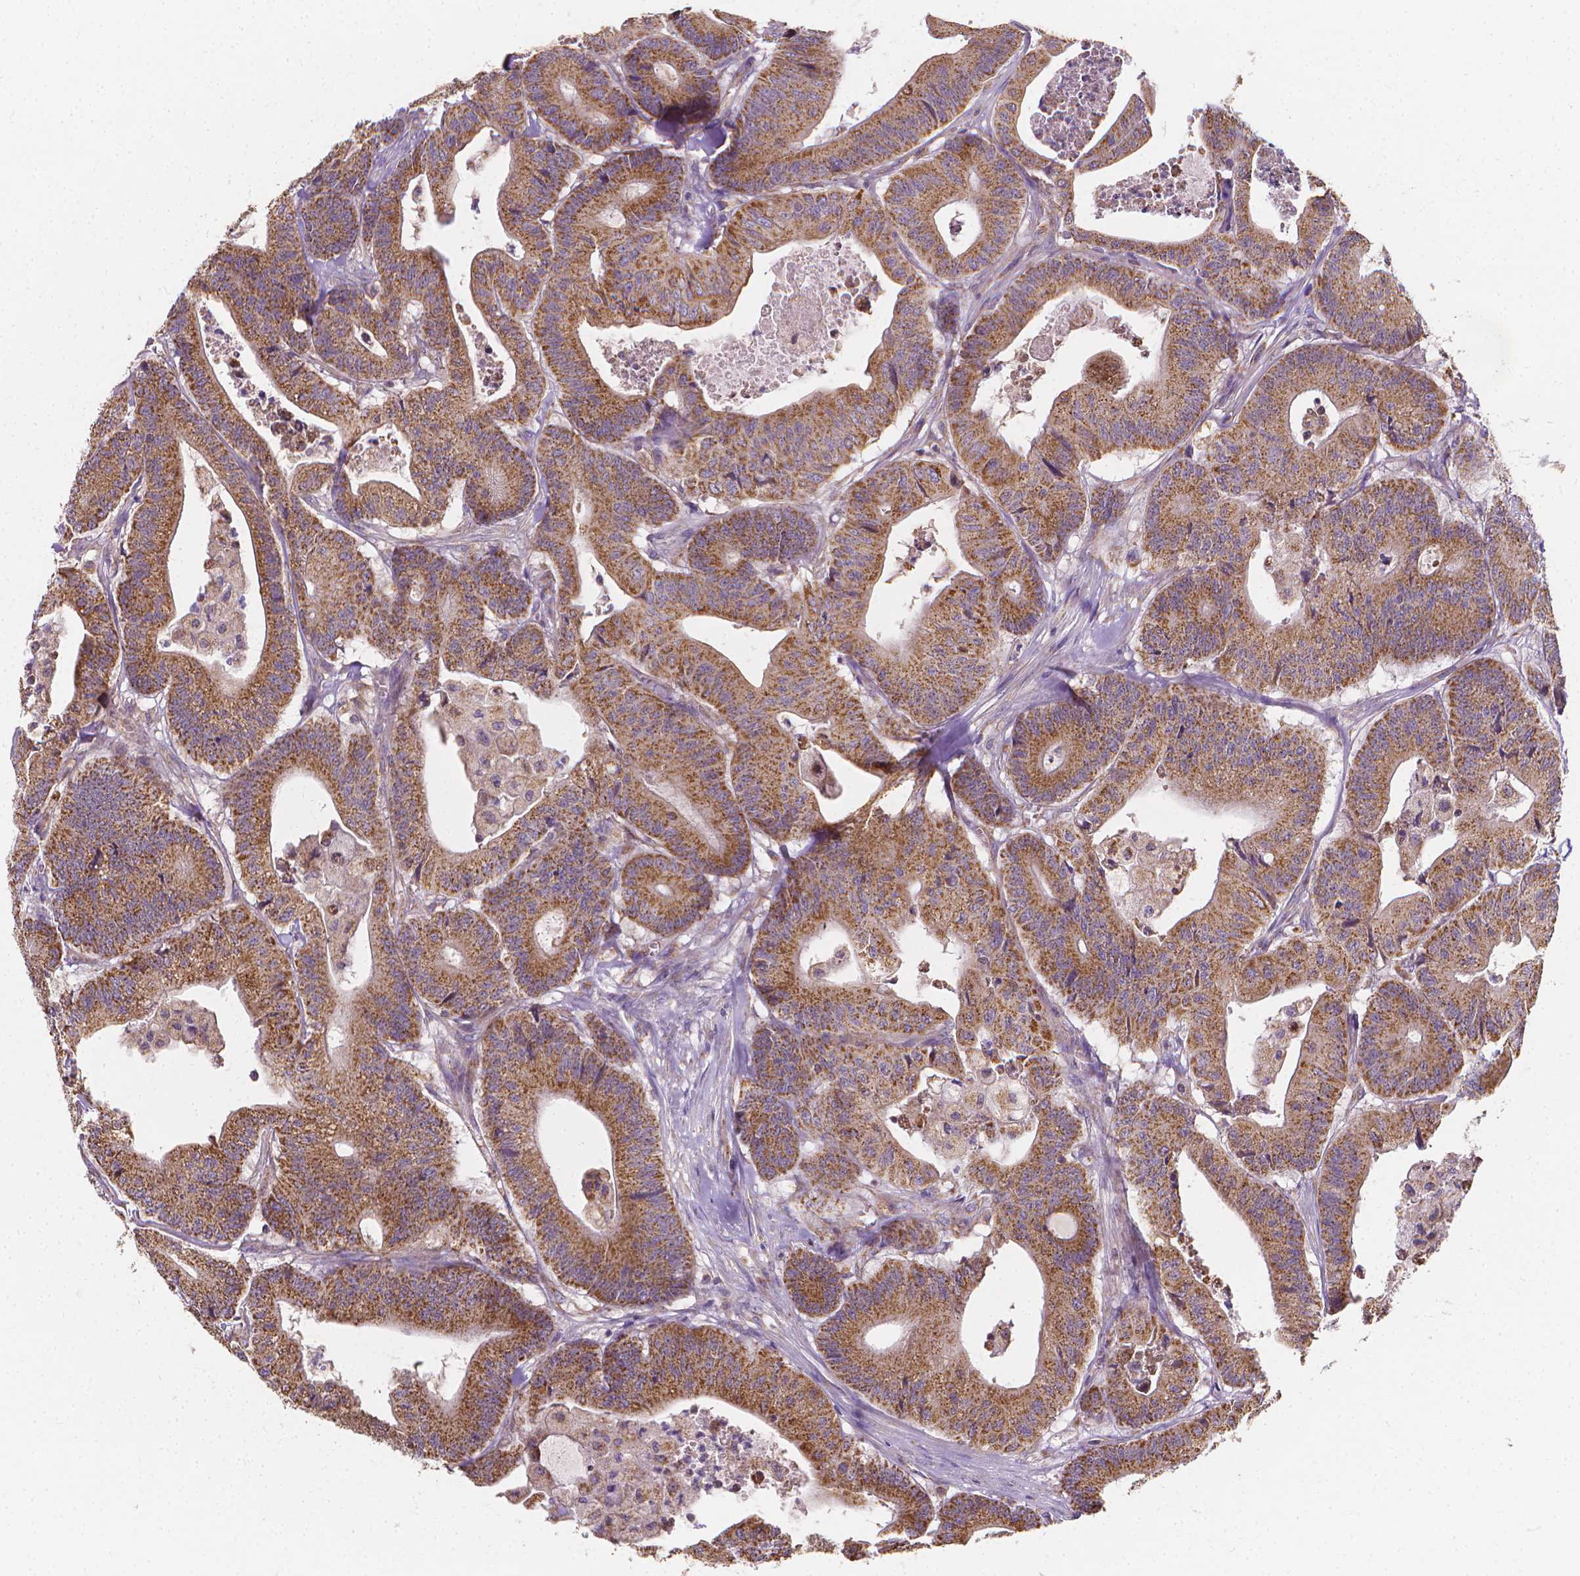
{"staining": {"intensity": "moderate", "quantity": ">75%", "location": "cytoplasmic/membranous"}, "tissue": "colorectal cancer", "cell_type": "Tumor cells", "image_type": "cancer", "snomed": [{"axis": "morphology", "description": "Adenocarcinoma, NOS"}, {"axis": "topography", "description": "Colon"}], "caption": "A photomicrograph showing moderate cytoplasmic/membranous positivity in approximately >75% of tumor cells in adenocarcinoma (colorectal), as visualized by brown immunohistochemical staining.", "gene": "SNCAIP", "patient": {"sex": "female", "age": 84}}